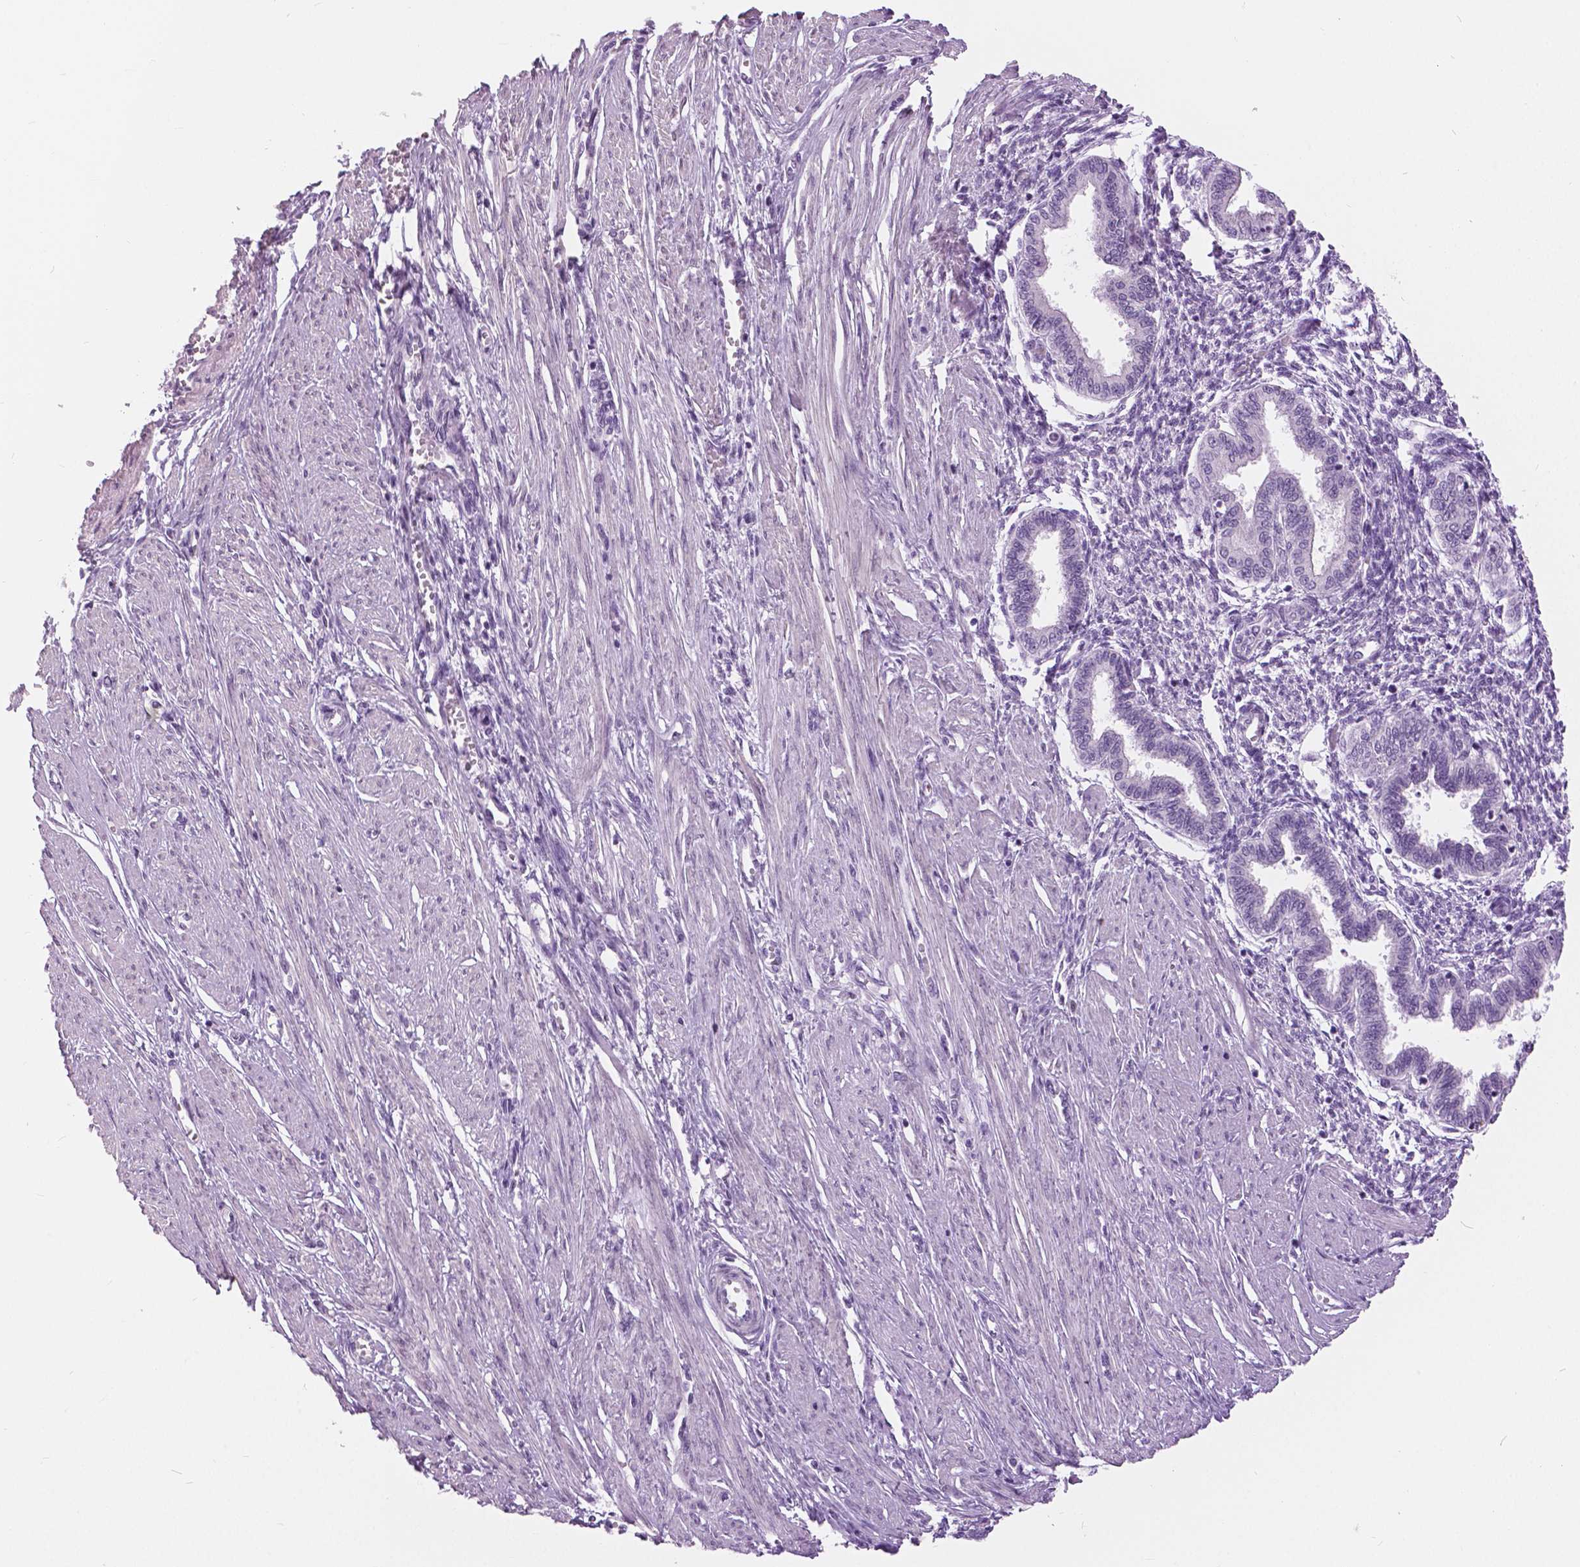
{"staining": {"intensity": "negative", "quantity": "none", "location": "none"}, "tissue": "endometrium", "cell_type": "Cells in endometrial stroma", "image_type": "normal", "snomed": [{"axis": "morphology", "description": "Normal tissue, NOS"}, {"axis": "topography", "description": "Endometrium"}], "caption": "This is an immunohistochemistry (IHC) micrograph of normal human endometrium. There is no staining in cells in endometrial stroma.", "gene": "MYOM1", "patient": {"sex": "female", "age": 33}}